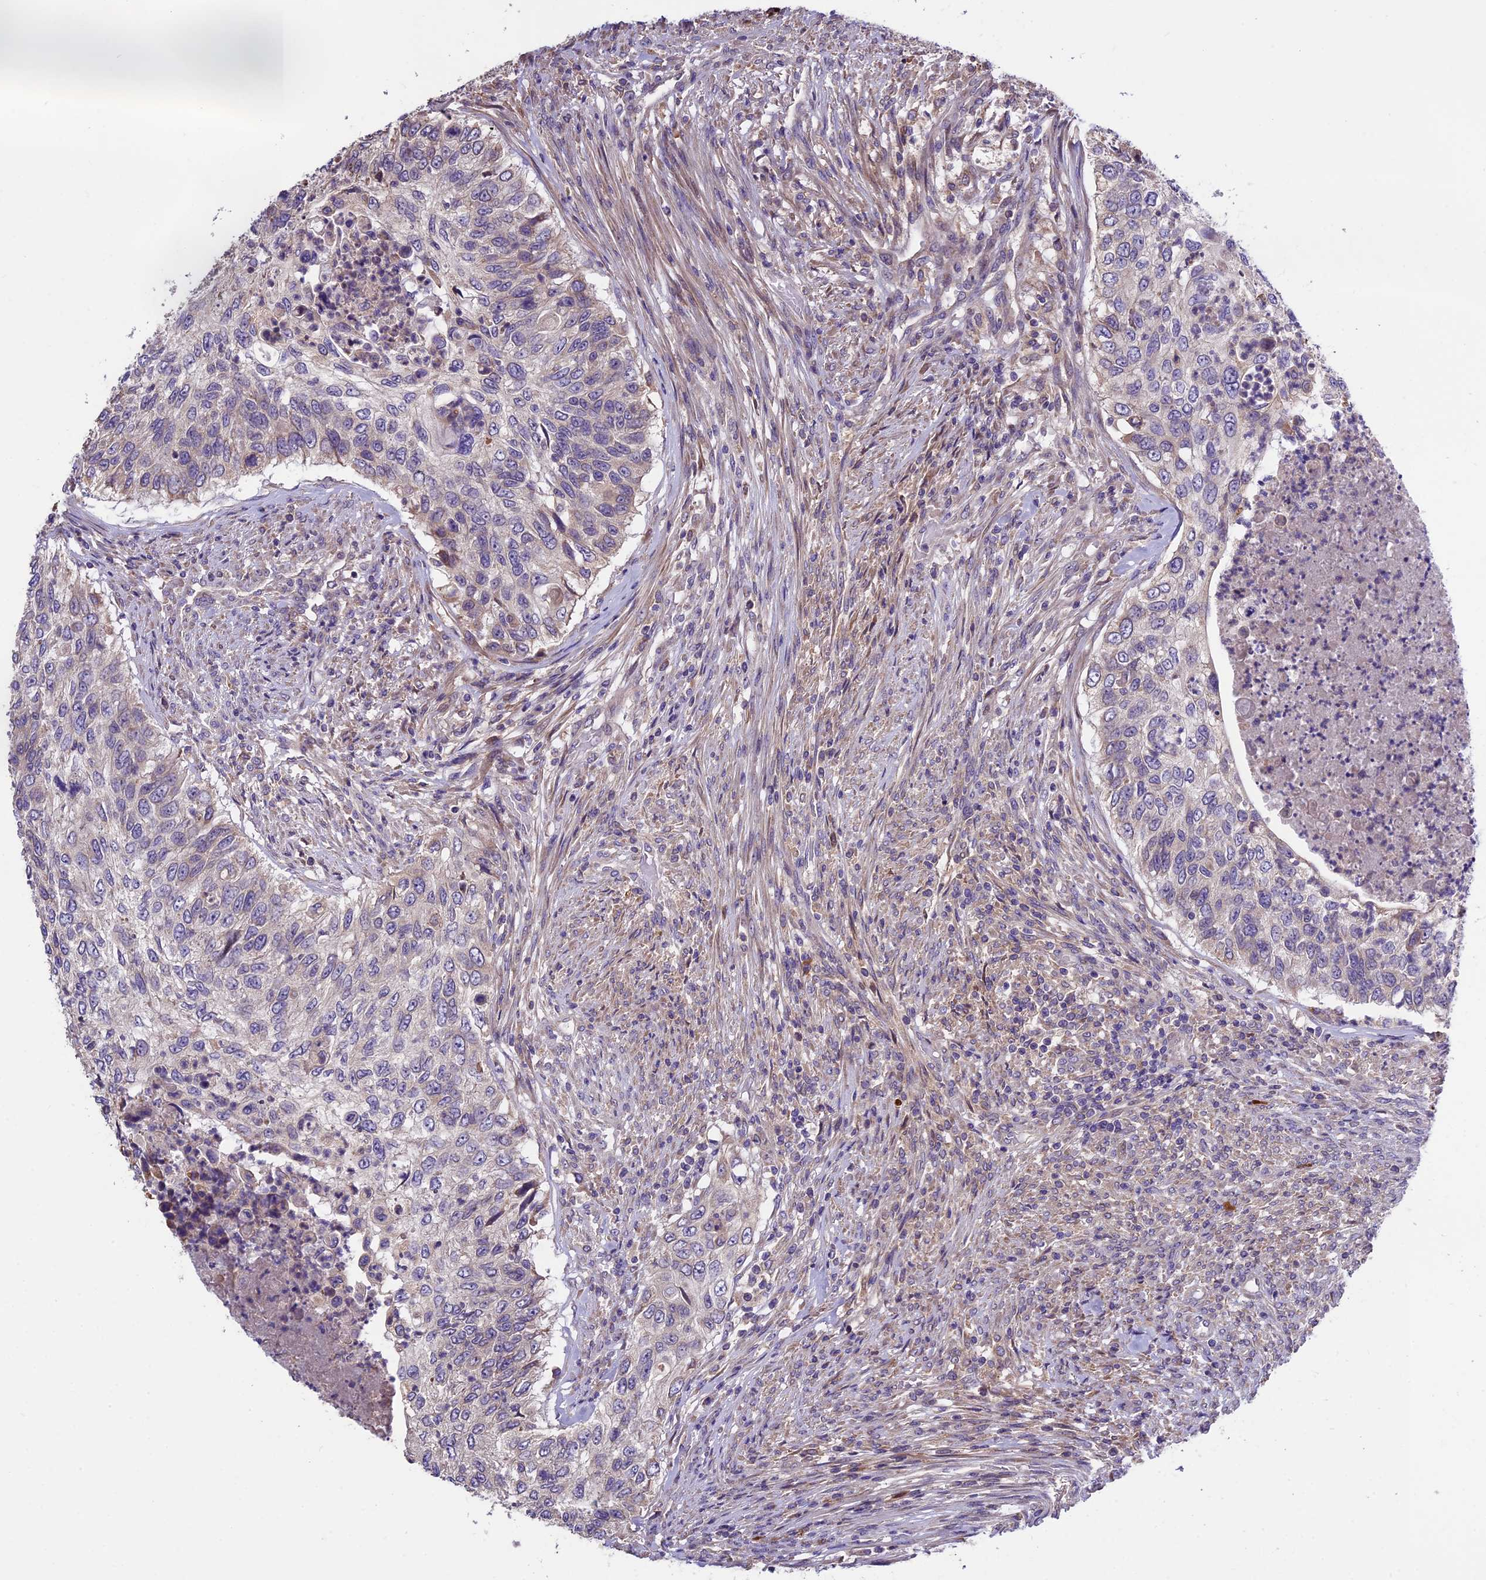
{"staining": {"intensity": "weak", "quantity": "<25%", "location": "cytoplasmic/membranous"}, "tissue": "urothelial cancer", "cell_type": "Tumor cells", "image_type": "cancer", "snomed": [{"axis": "morphology", "description": "Urothelial carcinoma, High grade"}, {"axis": "topography", "description": "Urinary bladder"}], "caption": "An immunohistochemistry (IHC) image of urothelial cancer is shown. There is no staining in tumor cells of urothelial cancer. (IHC, brightfield microscopy, high magnification).", "gene": "ABCC10", "patient": {"sex": "female", "age": 60}}